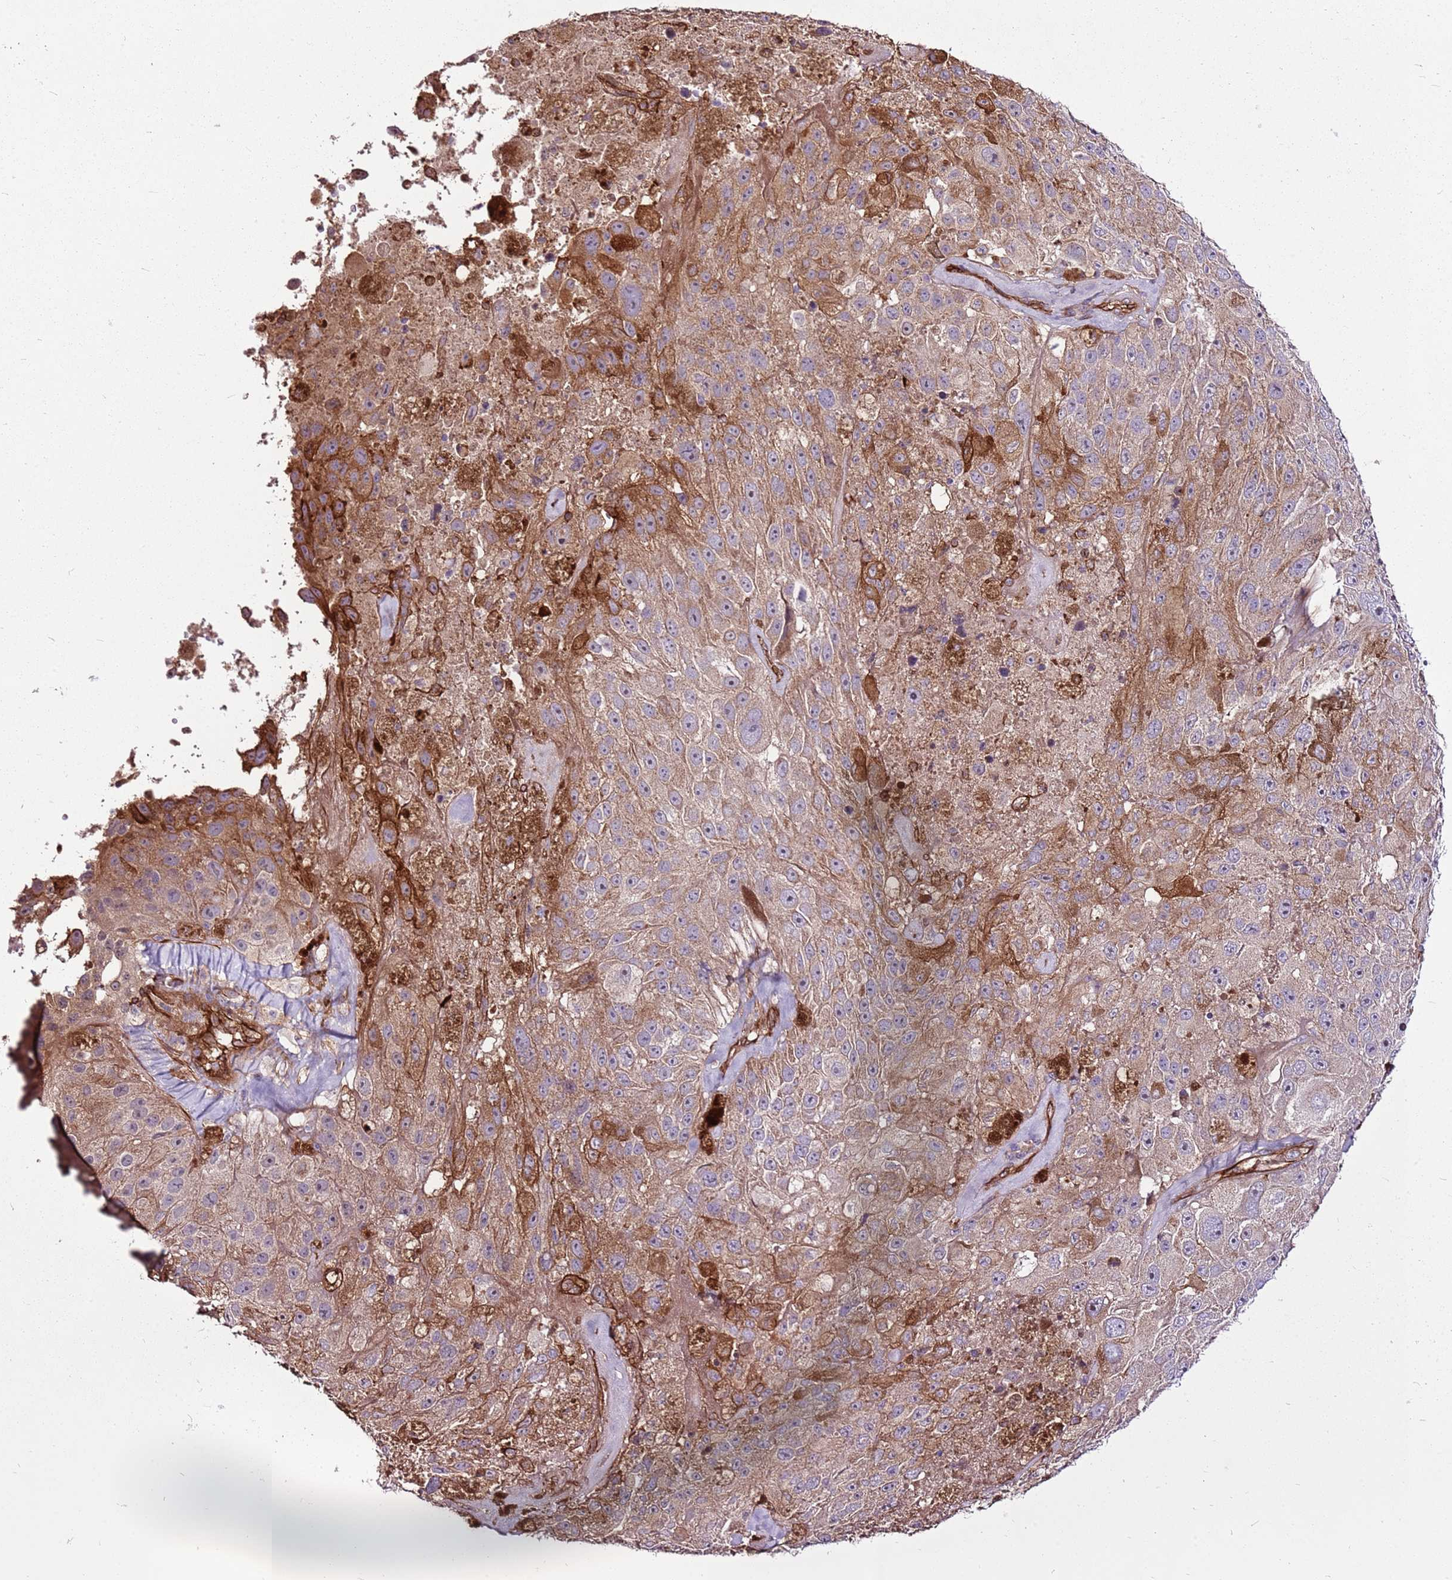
{"staining": {"intensity": "moderate", "quantity": "25%-75%", "location": "cytoplasmic/membranous"}, "tissue": "melanoma", "cell_type": "Tumor cells", "image_type": "cancer", "snomed": [{"axis": "morphology", "description": "Malignant melanoma, Metastatic site"}, {"axis": "topography", "description": "Lymph node"}], "caption": "High-magnification brightfield microscopy of malignant melanoma (metastatic site) stained with DAB (3,3'-diaminobenzidine) (brown) and counterstained with hematoxylin (blue). tumor cells exhibit moderate cytoplasmic/membranous staining is seen in about25%-75% of cells.", "gene": "ZNF827", "patient": {"sex": "male", "age": 62}}